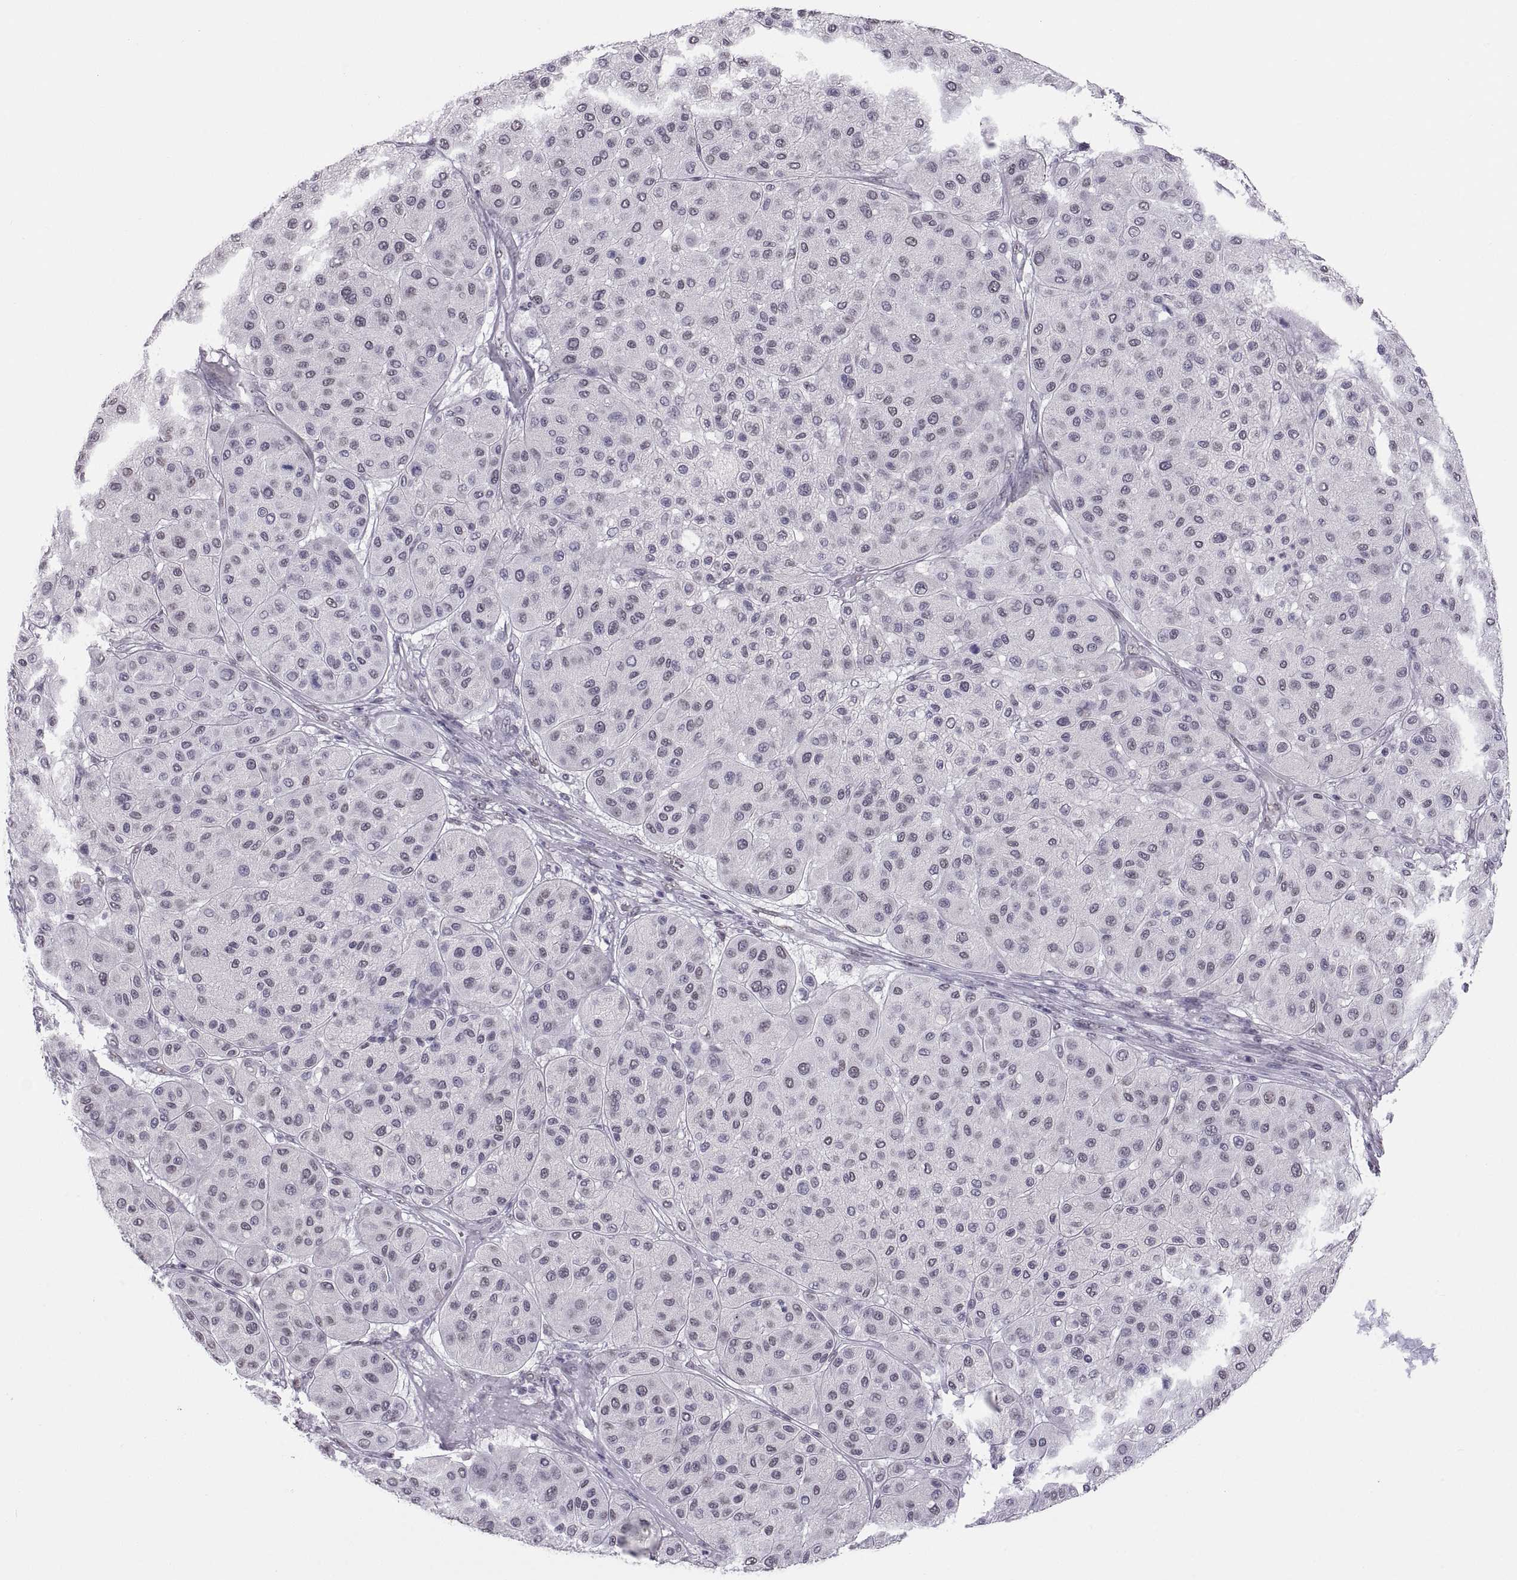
{"staining": {"intensity": "negative", "quantity": "none", "location": "none"}, "tissue": "melanoma", "cell_type": "Tumor cells", "image_type": "cancer", "snomed": [{"axis": "morphology", "description": "Malignant melanoma, Metastatic site"}, {"axis": "topography", "description": "Smooth muscle"}], "caption": "Tumor cells are negative for brown protein staining in melanoma. Brightfield microscopy of immunohistochemistry (IHC) stained with DAB (3,3'-diaminobenzidine) (brown) and hematoxylin (blue), captured at high magnification.", "gene": "CARTPT", "patient": {"sex": "male", "age": 41}}